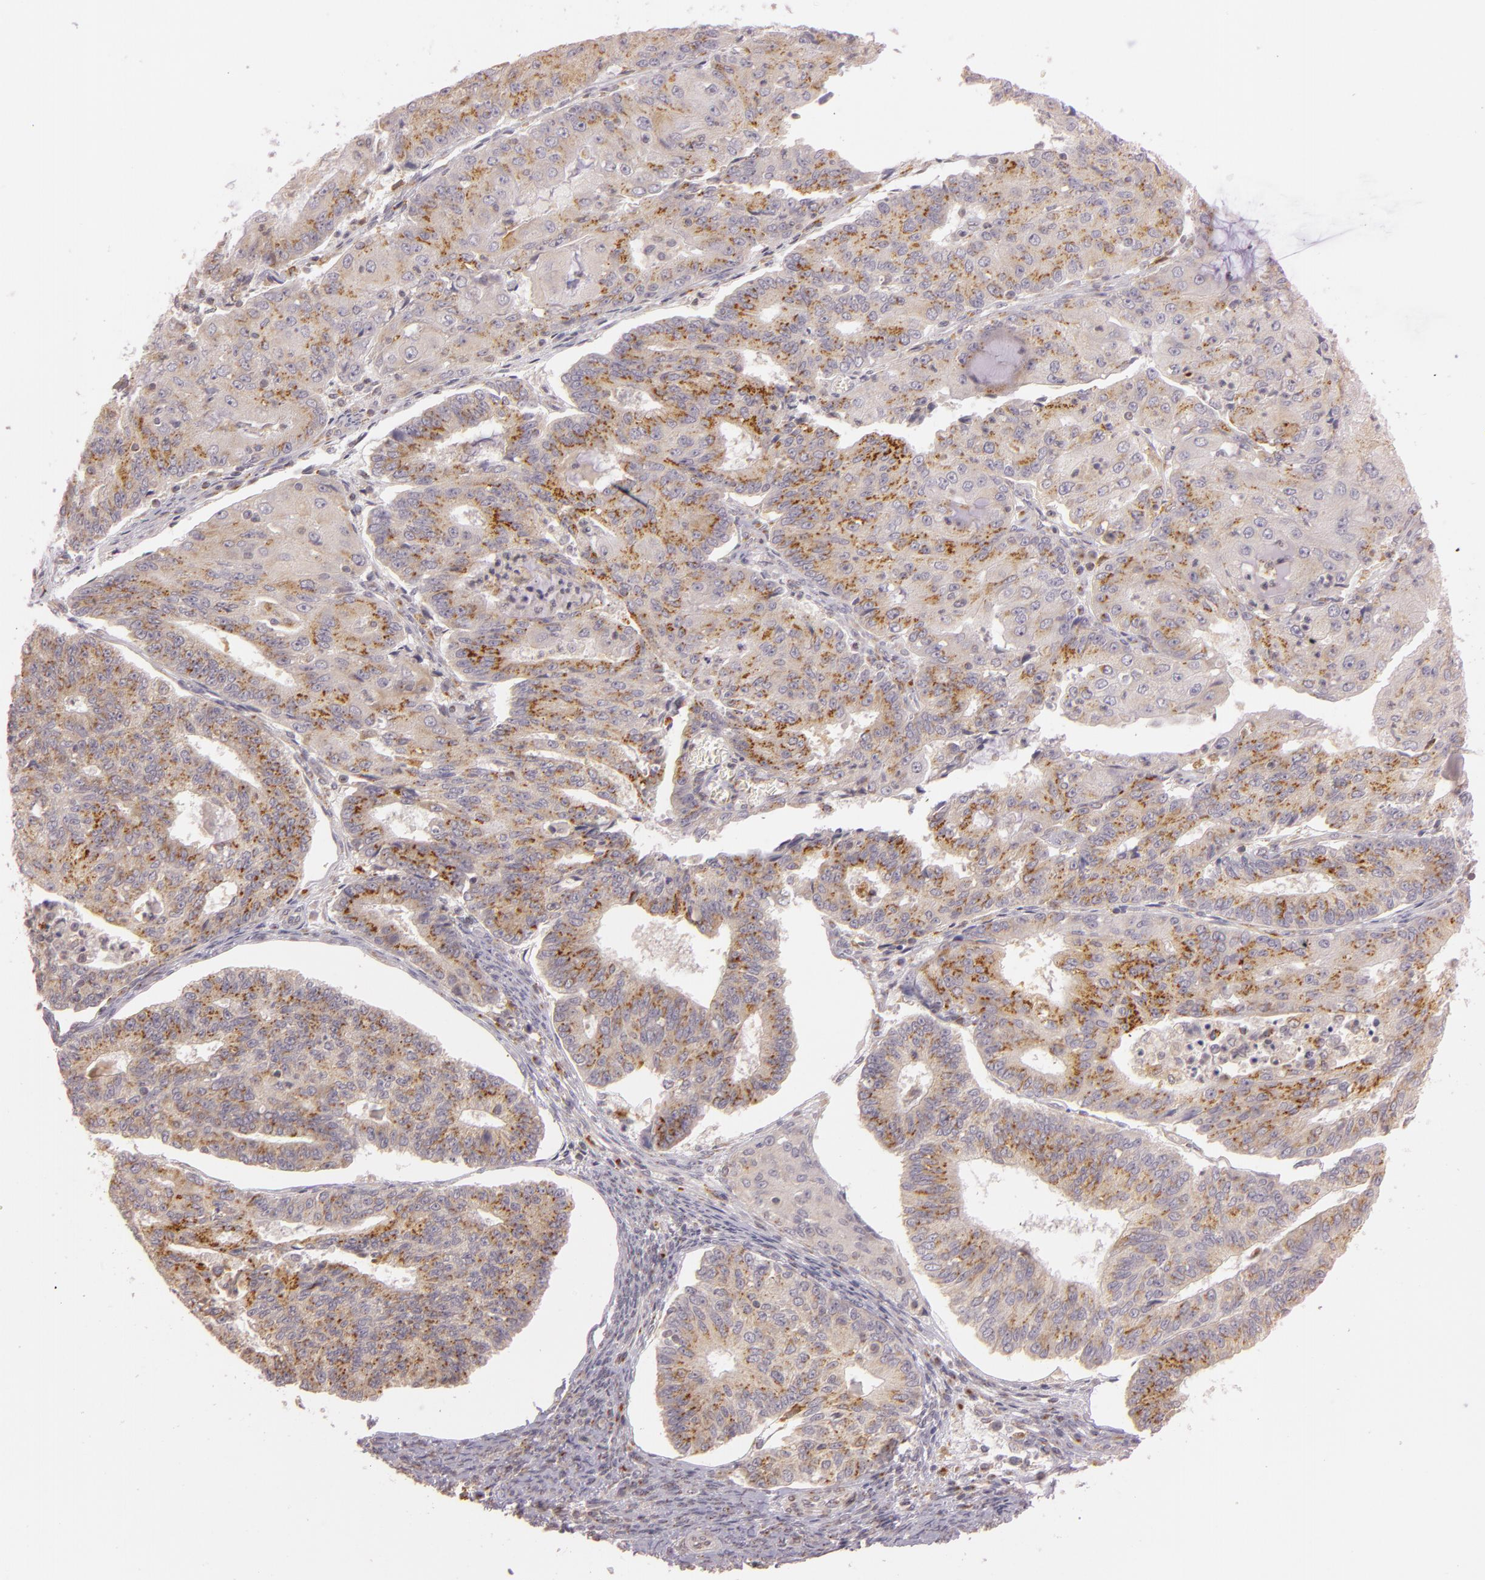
{"staining": {"intensity": "moderate", "quantity": ">75%", "location": "cytoplasmic/membranous"}, "tissue": "endometrial cancer", "cell_type": "Tumor cells", "image_type": "cancer", "snomed": [{"axis": "morphology", "description": "Adenocarcinoma, NOS"}, {"axis": "topography", "description": "Endometrium"}], "caption": "A brown stain shows moderate cytoplasmic/membranous expression of a protein in human endometrial cancer tumor cells.", "gene": "LGMN", "patient": {"sex": "female", "age": 56}}